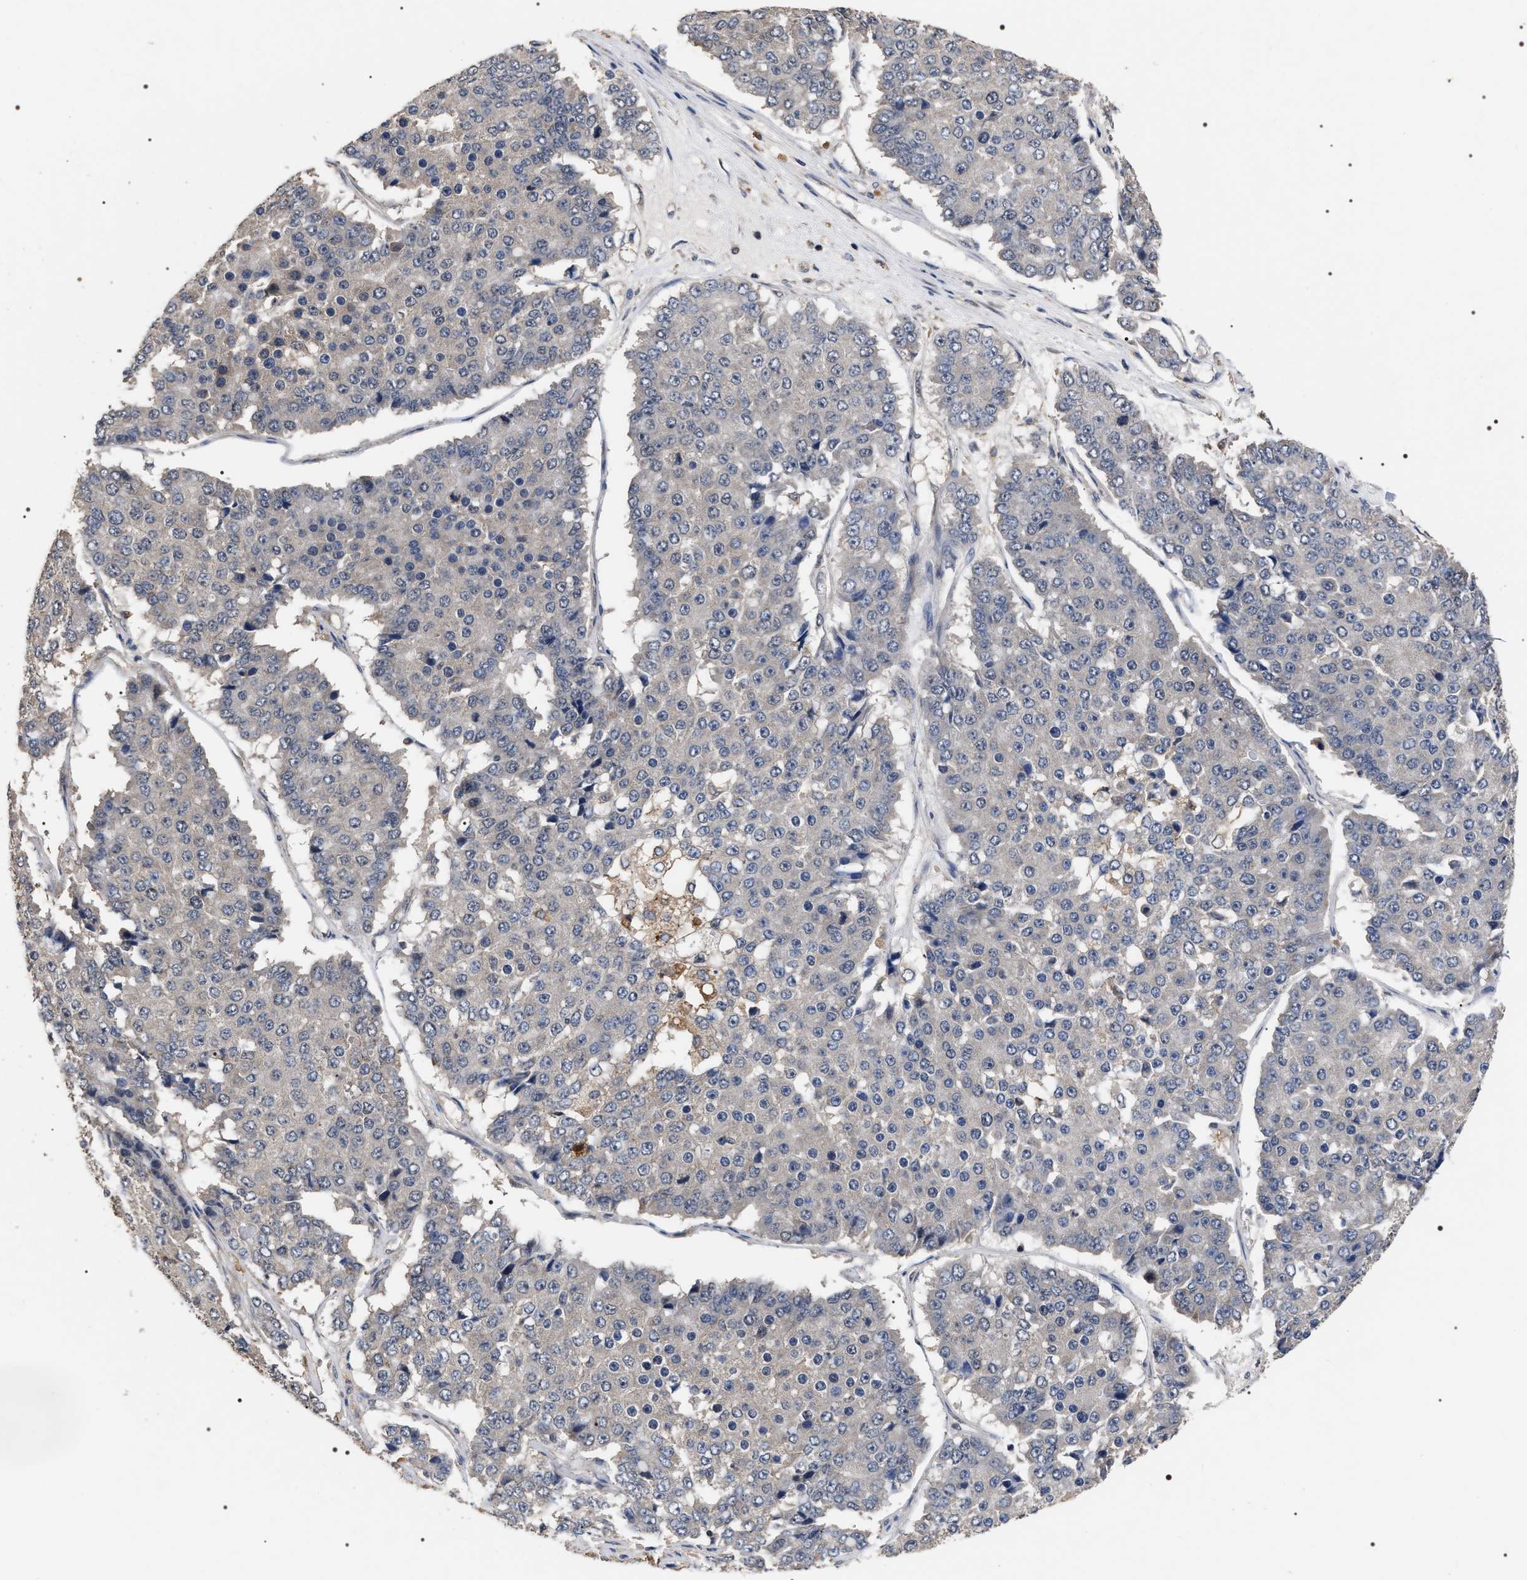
{"staining": {"intensity": "negative", "quantity": "none", "location": "none"}, "tissue": "pancreatic cancer", "cell_type": "Tumor cells", "image_type": "cancer", "snomed": [{"axis": "morphology", "description": "Adenocarcinoma, NOS"}, {"axis": "topography", "description": "Pancreas"}], "caption": "IHC histopathology image of pancreatic cancer stained for a protein (brown), which displays no staining in tumor cells.", "gene": "UPF3A", "patient": {"sex": "male", "age": 50}}